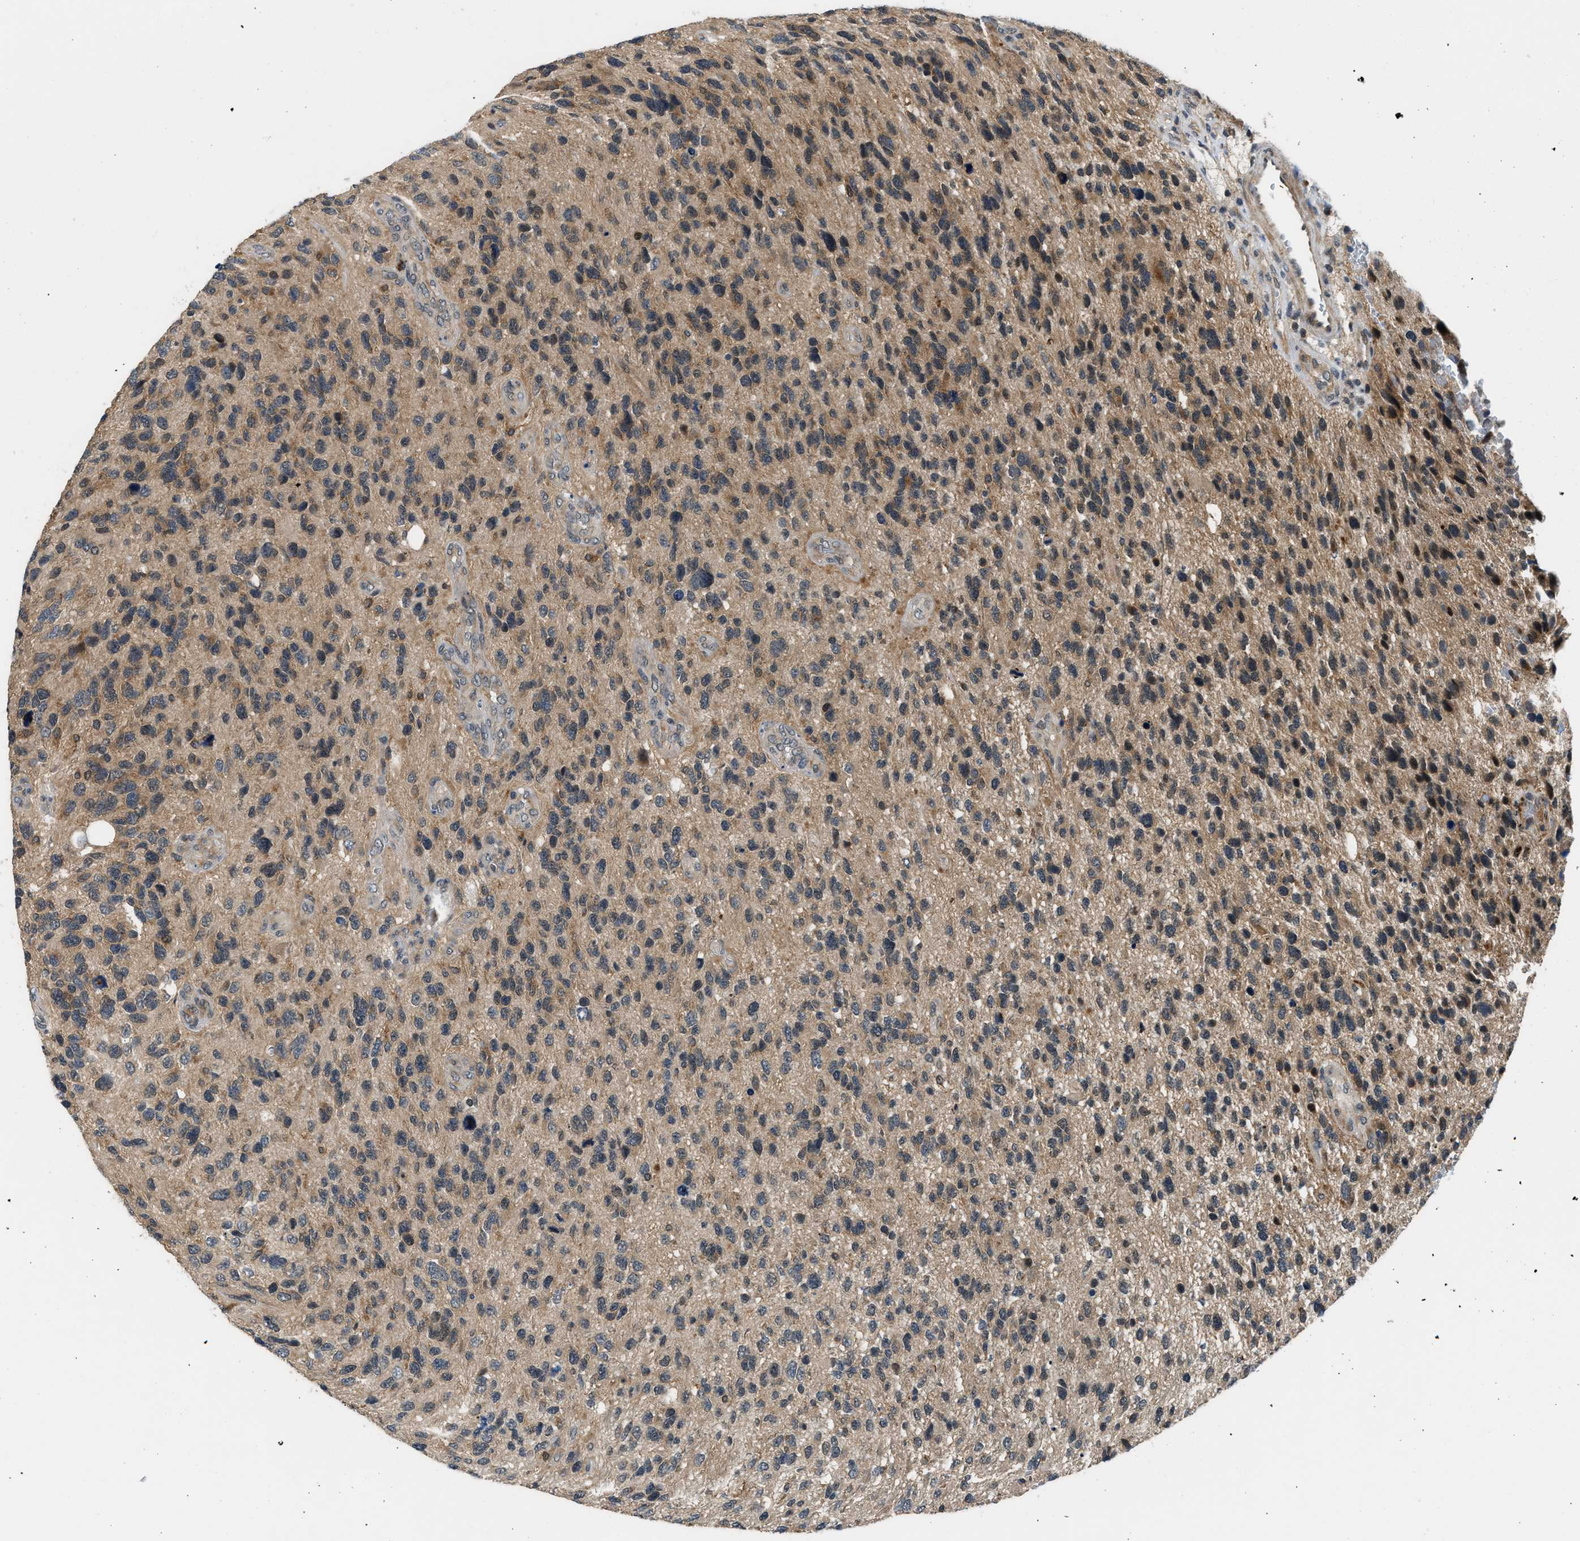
{"staining": {"intensity": "moderate", "quantity": ">75%", "location": "cytoplasmic/membranous,nuclear"}, "tissue": "glioma", "cell_type": "Tumor cells", "image_type": "cancer", "snomed": [{"axis": "morphology", "description": "Glioma, malignant, High grade"}, {"axis": "topography", "description": "Brain"}], "caption": "Malignant glioma (high-grade) stained with DAB immunohistochemistry (IHC) exhibits medium levels of moderate cytoplasmic/membranous and nuclear expression in approximately >75% of tumor cells.", "gene": "MTMR1", "patient": {"sex": "female", "age": 58}}